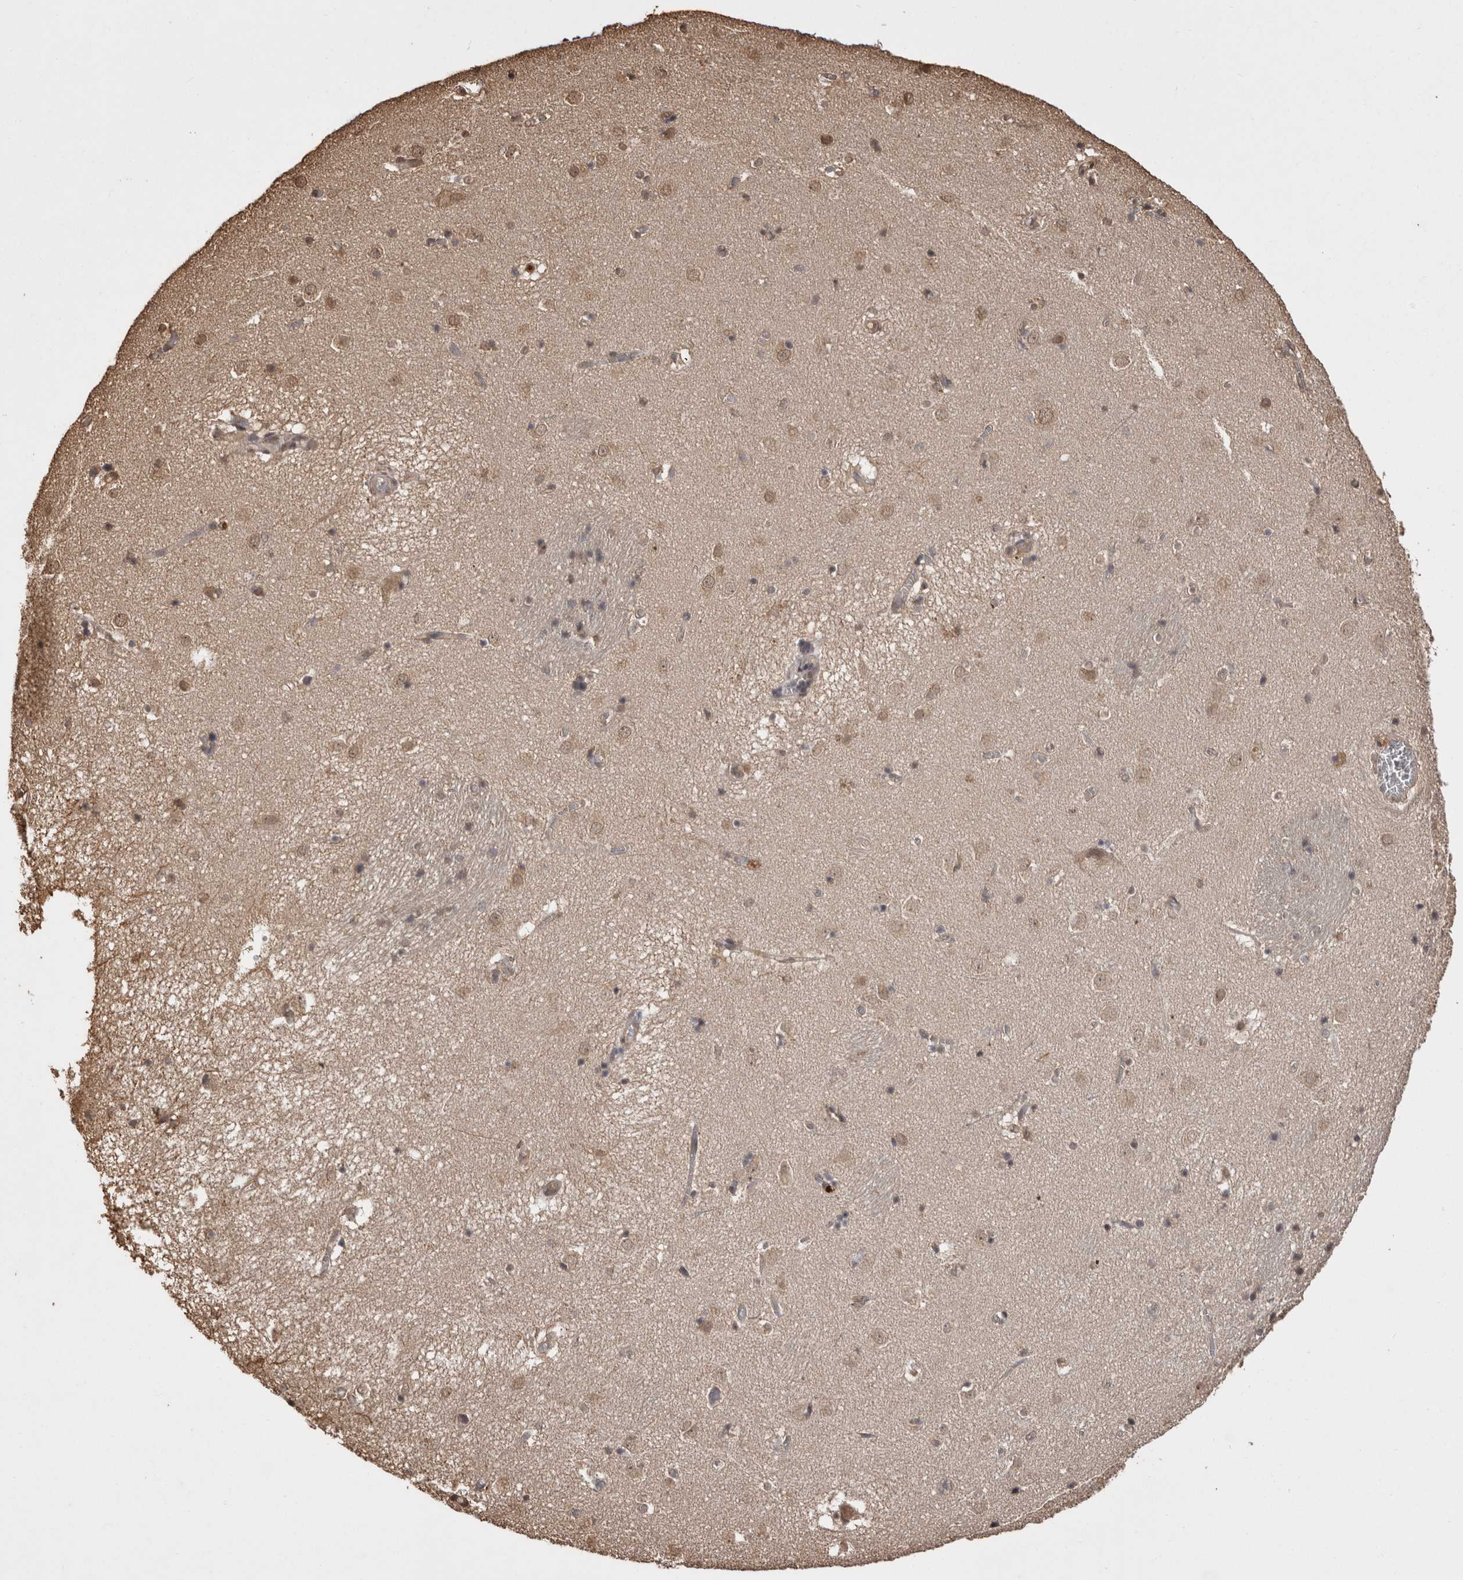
{"staining": {"intensity": "moderate", "quantity": "<25%", "location": "cytoplasmic/membranous,nuclear"}, "tissue": "caudate", "cell_type": "Glial cells", "image_type": "normal", "snomed": [{"axis": "morphology", "description": "Normal tissue, NOS"}, {"axis": "topography", "description": "Lateral ventricle wall"}], "caption": "Immunohistochemistry (IHC) photomicrograph of normal caudate: human caudate stained using IHC shows low levels of moderate protein expression localized specifically in the cytoplasmic/membranous,nuclear of glial cells, appearing as a cytoplasmic/membranous,nuclear brown color.", "gene": "SOCS5", "patient": {"sex": "male", "age": 70}}